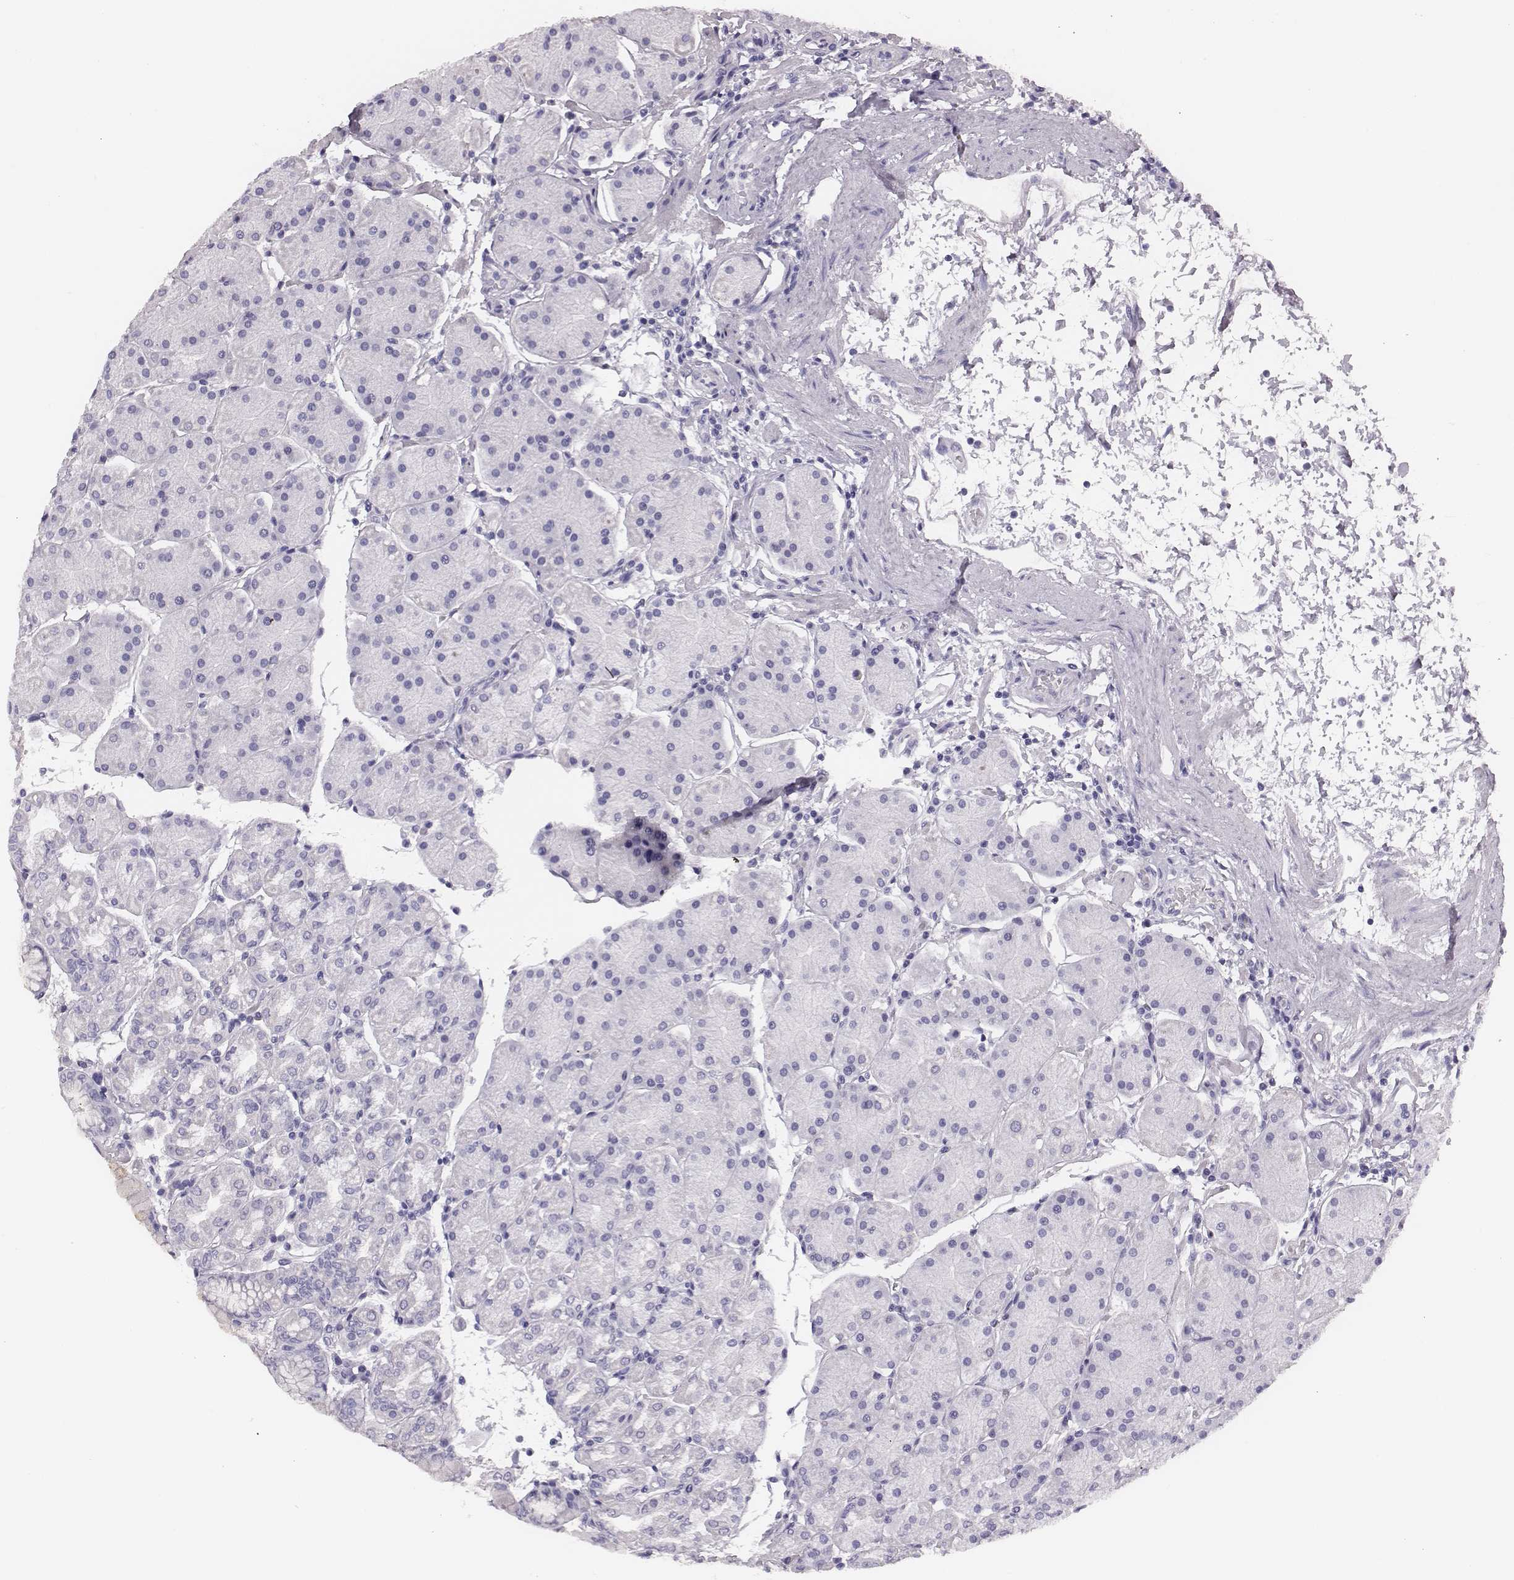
{"staining": {"intensity": "negative", "quantity": "none", "location": "none"}, "tissue": "stomach", "cell_type": "Glandular cells", "image_type": "normal", "snomed": [{"axis": "morphology", "description": "Normal tissue, NOS"}, {"axis": "topography", "description": "Stomach"}], "caption": "Stomach stained for a protein using immunohistochemistry shows no expression glandular cells.", "gene": "H1", "patient": {"sex": "male", "age": 54}}